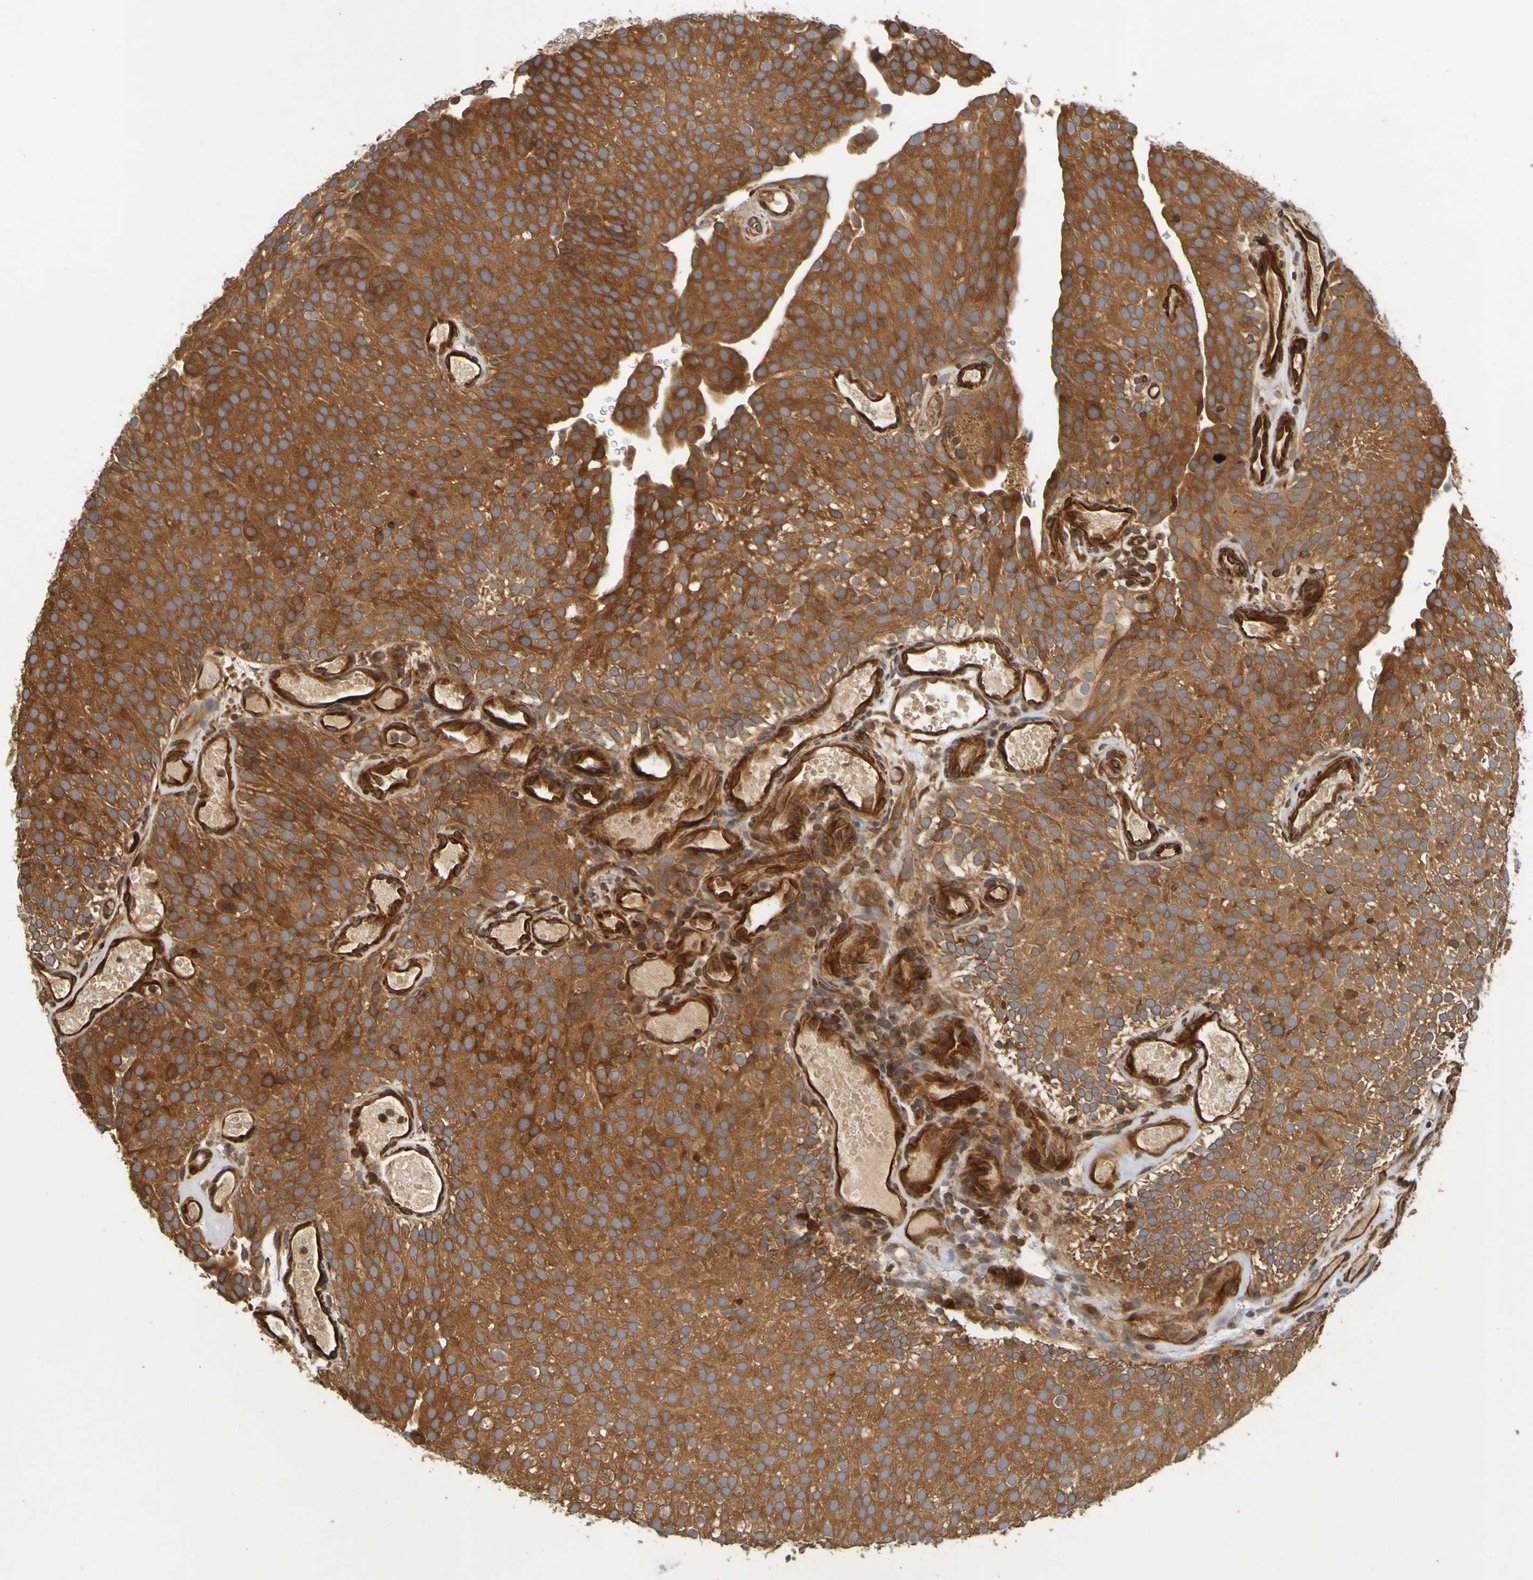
{"staining": {"intensity": "strong", "quantity": ">75%", "location": "cytoplasmic/membranous"}, "tissue": "urothelial cancer", "cell_type": "Tumor cells", "image_type": "cancer", "snomed": [{"axis": "morphology", "description": "Urothelial carcinoma, Low grade"}, {"axis": "topography", "description": "Urinary bladder"}], "caption": "A brown stain highlights strong cytoplasmic/membranous expression of a protein in low-grade urothelial carcinoma tumor cells.", "gene": "OCRL", "patient": {"sex": "male", "age": 78}}